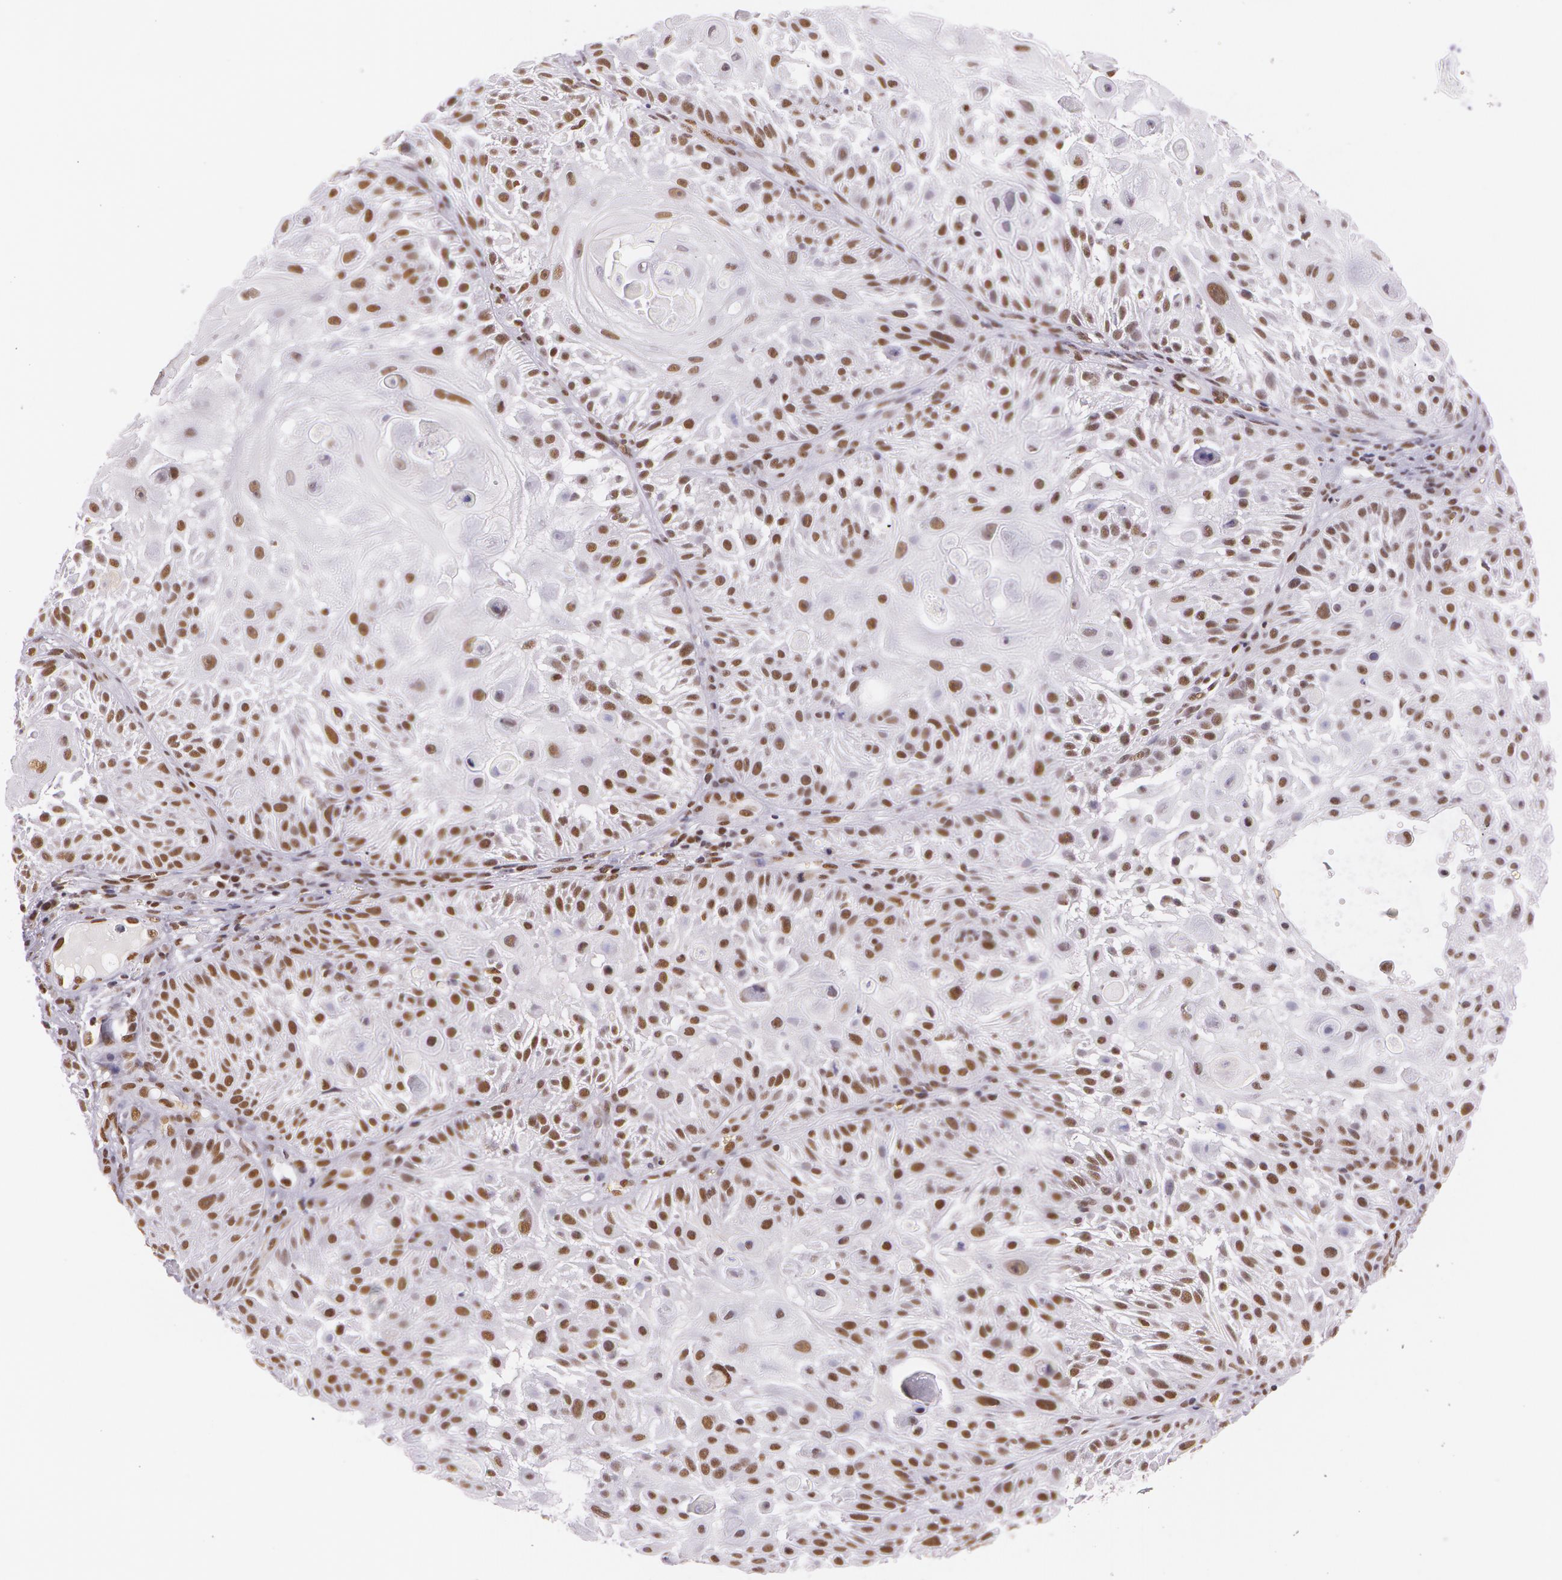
{"staining": {"intensity": "strong", "quantity": "25%-75%", "location": "nuclear"}, "tissue": "skin cancer", "cell_type": "Tumor cells", "image_type": "cancer", "snomed": [{"axis": "morphology", "description": "Squamous cell carcinoma, NOS"}, {"axis": "topography", "description": "Skin"}], "caption": "A histopathology image of human squamous cell carcinoma (skin) stained for a protein displays strong nuclear brown staining in tumor cells.", "gene": "NBN", "patient": {"sex": "female", "age": 89}}